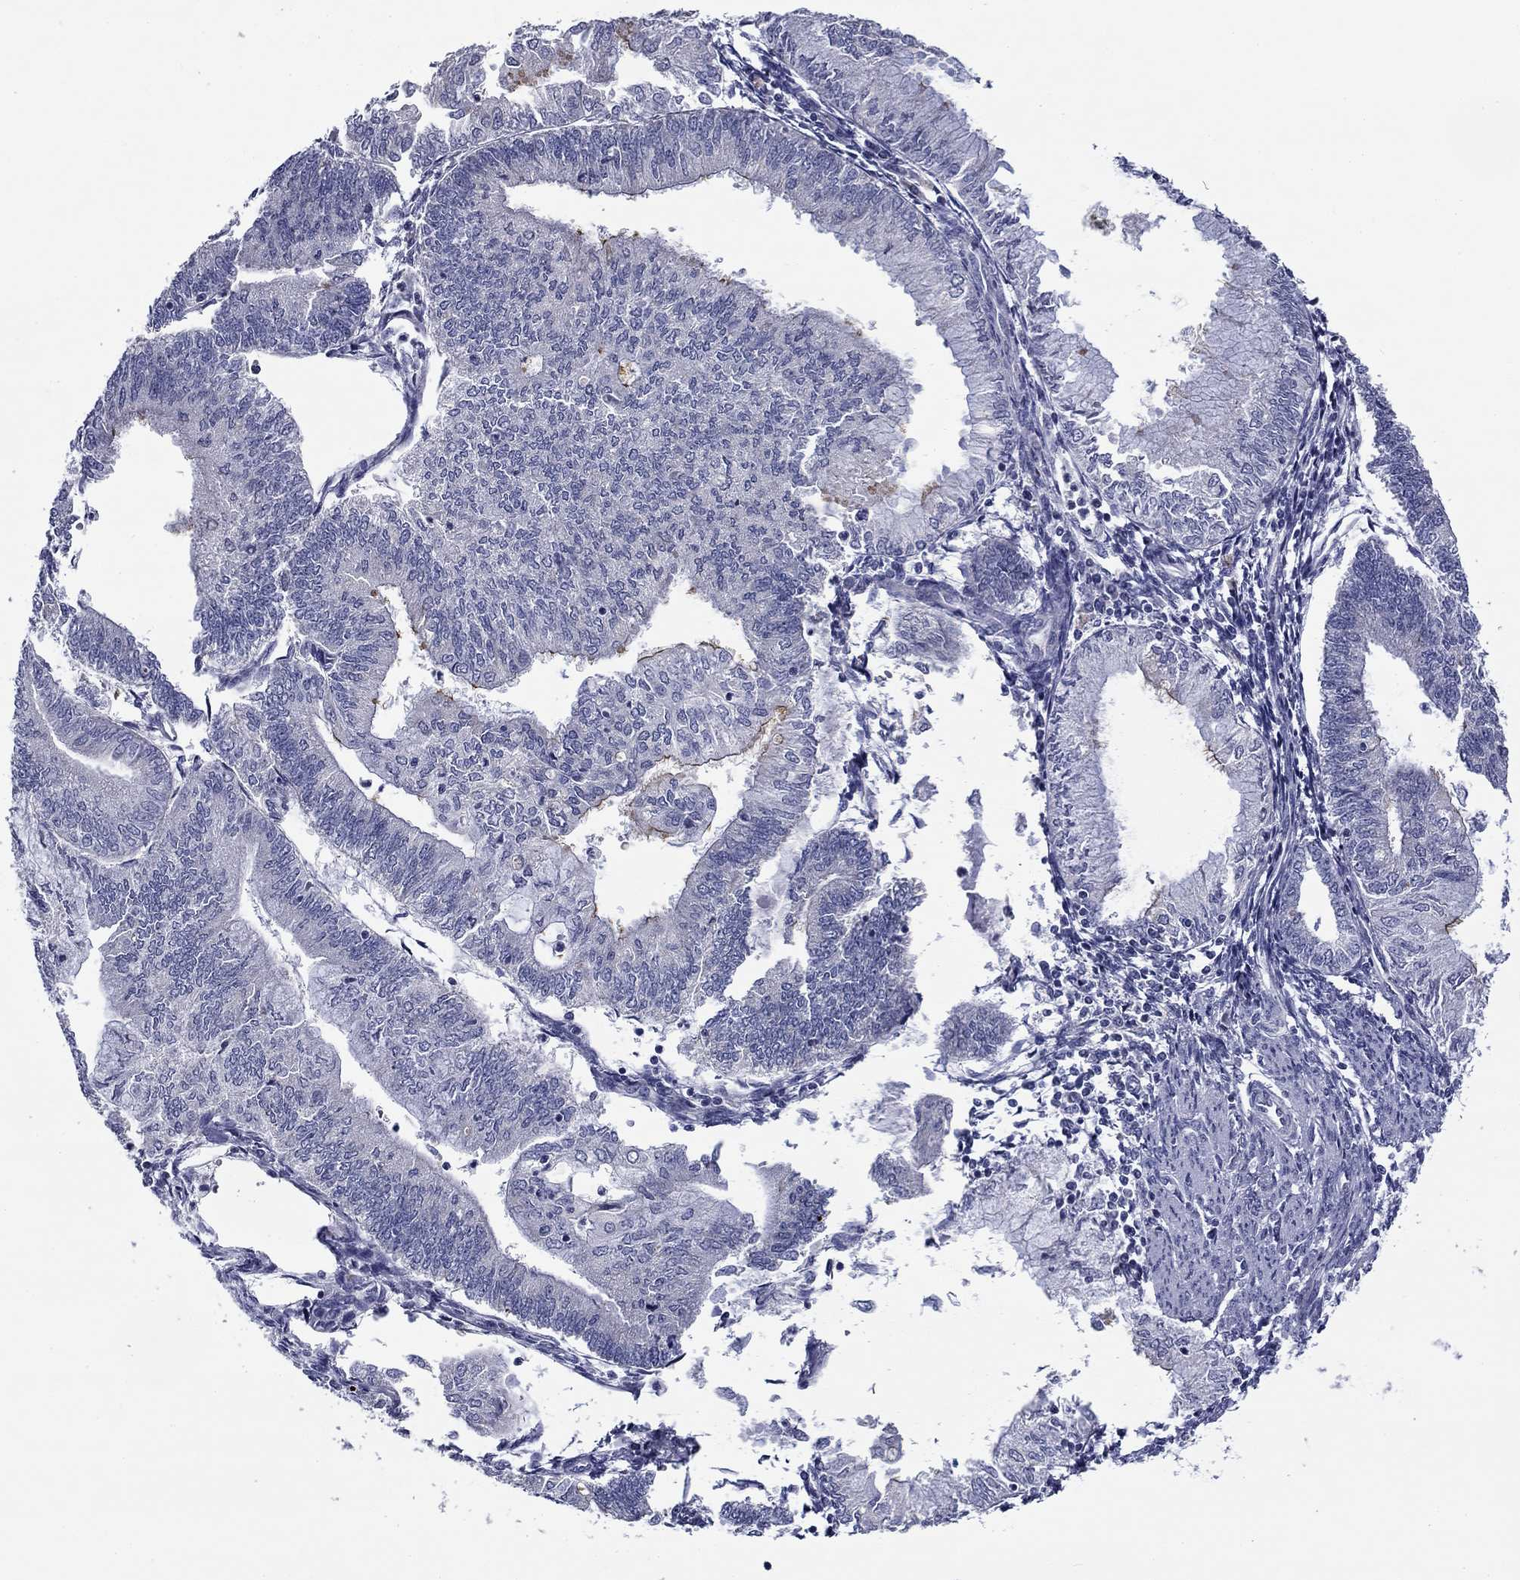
{"staining": {"intensity": "negative", "quantity": "none", "location": "none"}, "tissue": "endometrial cancer", "cell_type": "Tumor cells", "image_type": "cancer", "snomed": [{"axis": "morphology", "description": "Adenocarcinoma, NOS"}, {"axis": "topography", "description": "Endometrium"}], "caption": "Immunohistochemical staining of adenocarcinoma (endometrial) exhibits no significant expression in tumor cells.", "gene": "SPATA7", "patient": {"sex": "female", "age": 59}}